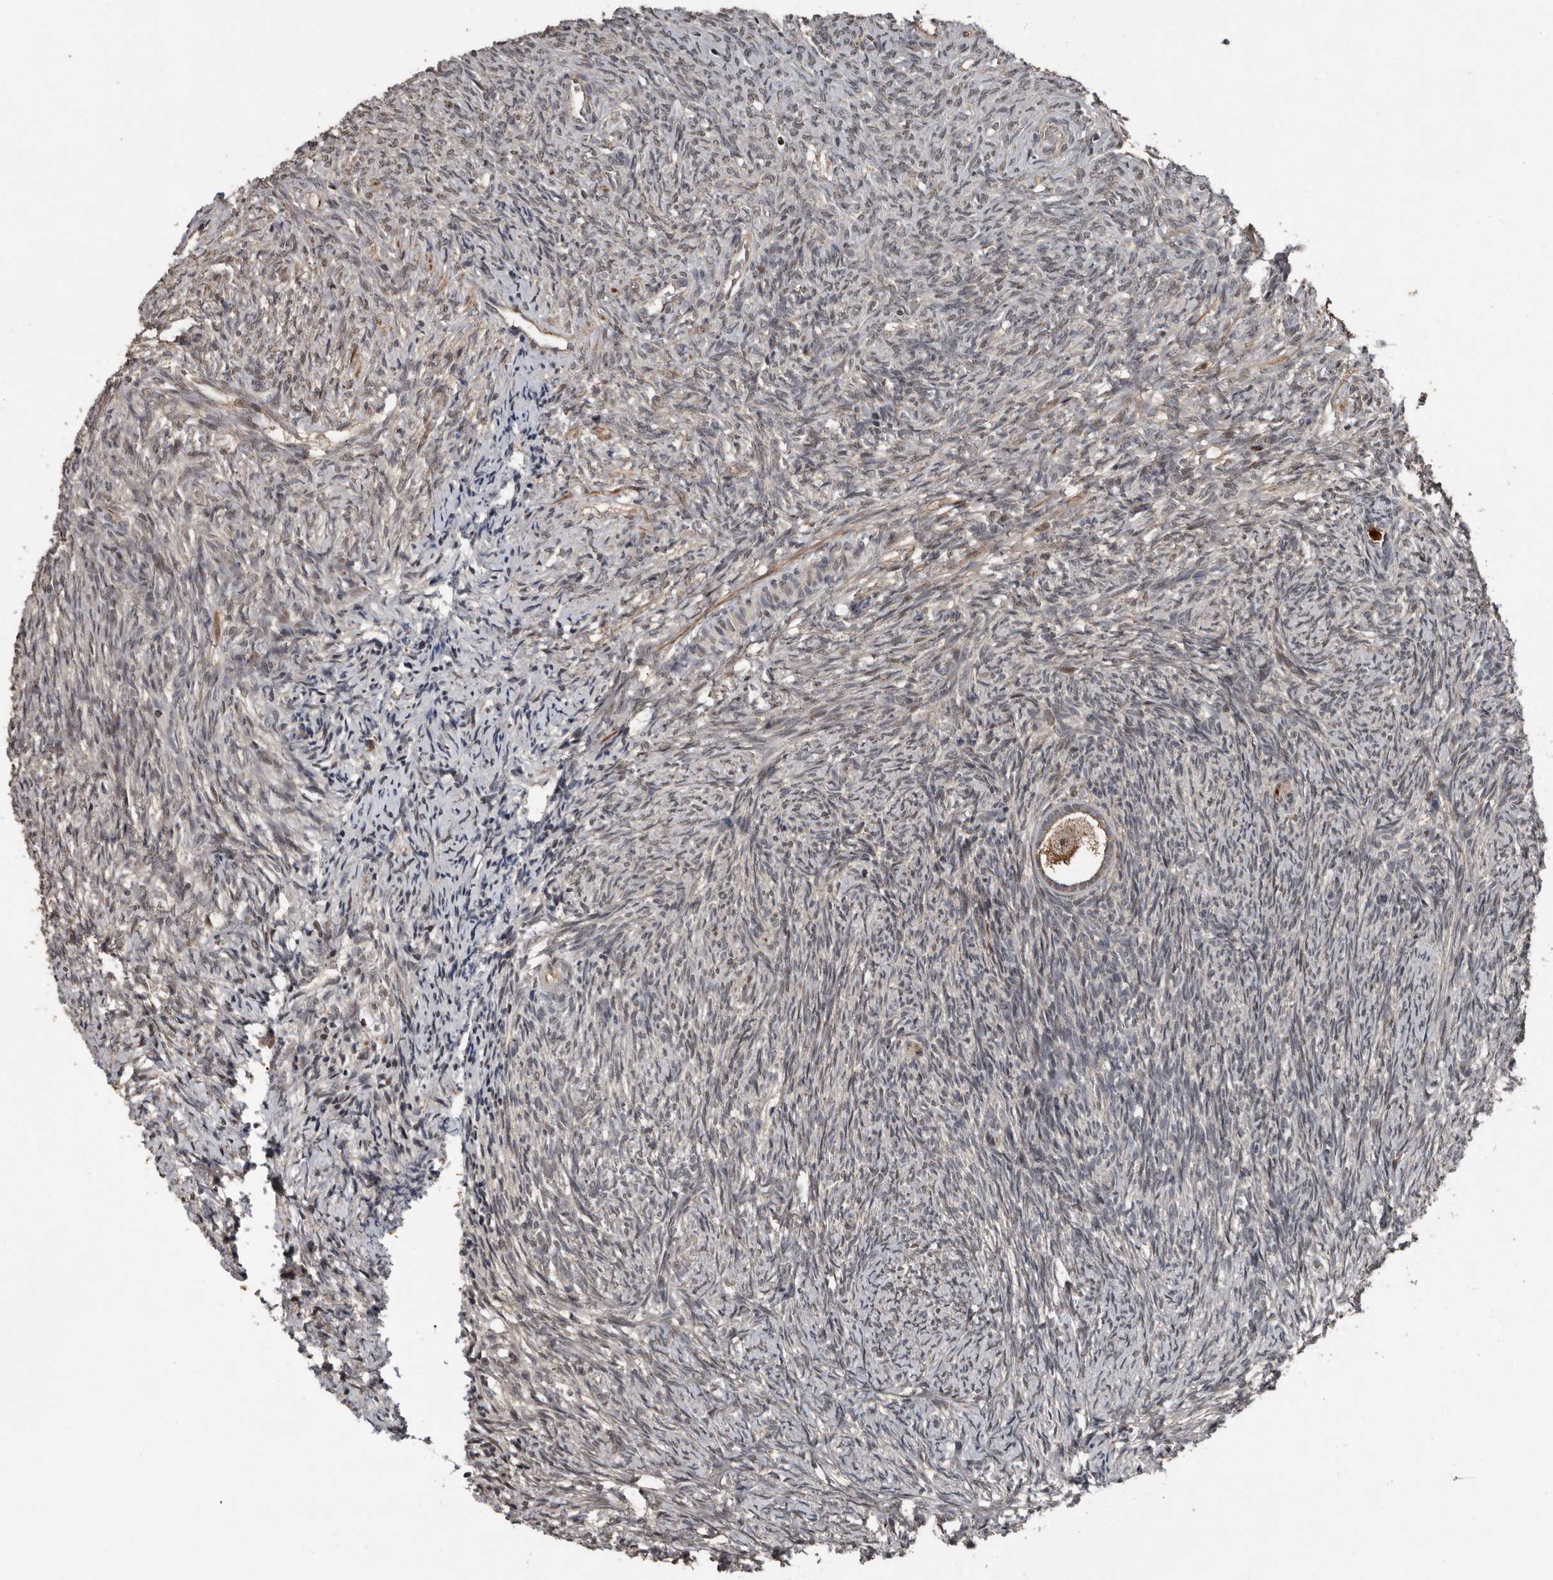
{"staining": {"intensity": "moderate", "quantity": ">75%", "location": "cytoplasmic/membranous"}, "tissue": "ovary", "cell_type": "Follicle cells", "image_type": "normal", "snomed": [{"axis": "morphology", "description": "Normal tissue, NOS"}, {"axis": "topography", "description": "Ovary"}], "caption": "Moderate cytoplasmic/membranous positivity is appreciated in approximately >75% of follicle cells in unremarkable ovary. (DAB = brown stain, brightfield microscopy at high magnification).", "gene": "FSBP", "patient": {"sex": "female", "age": 41}}